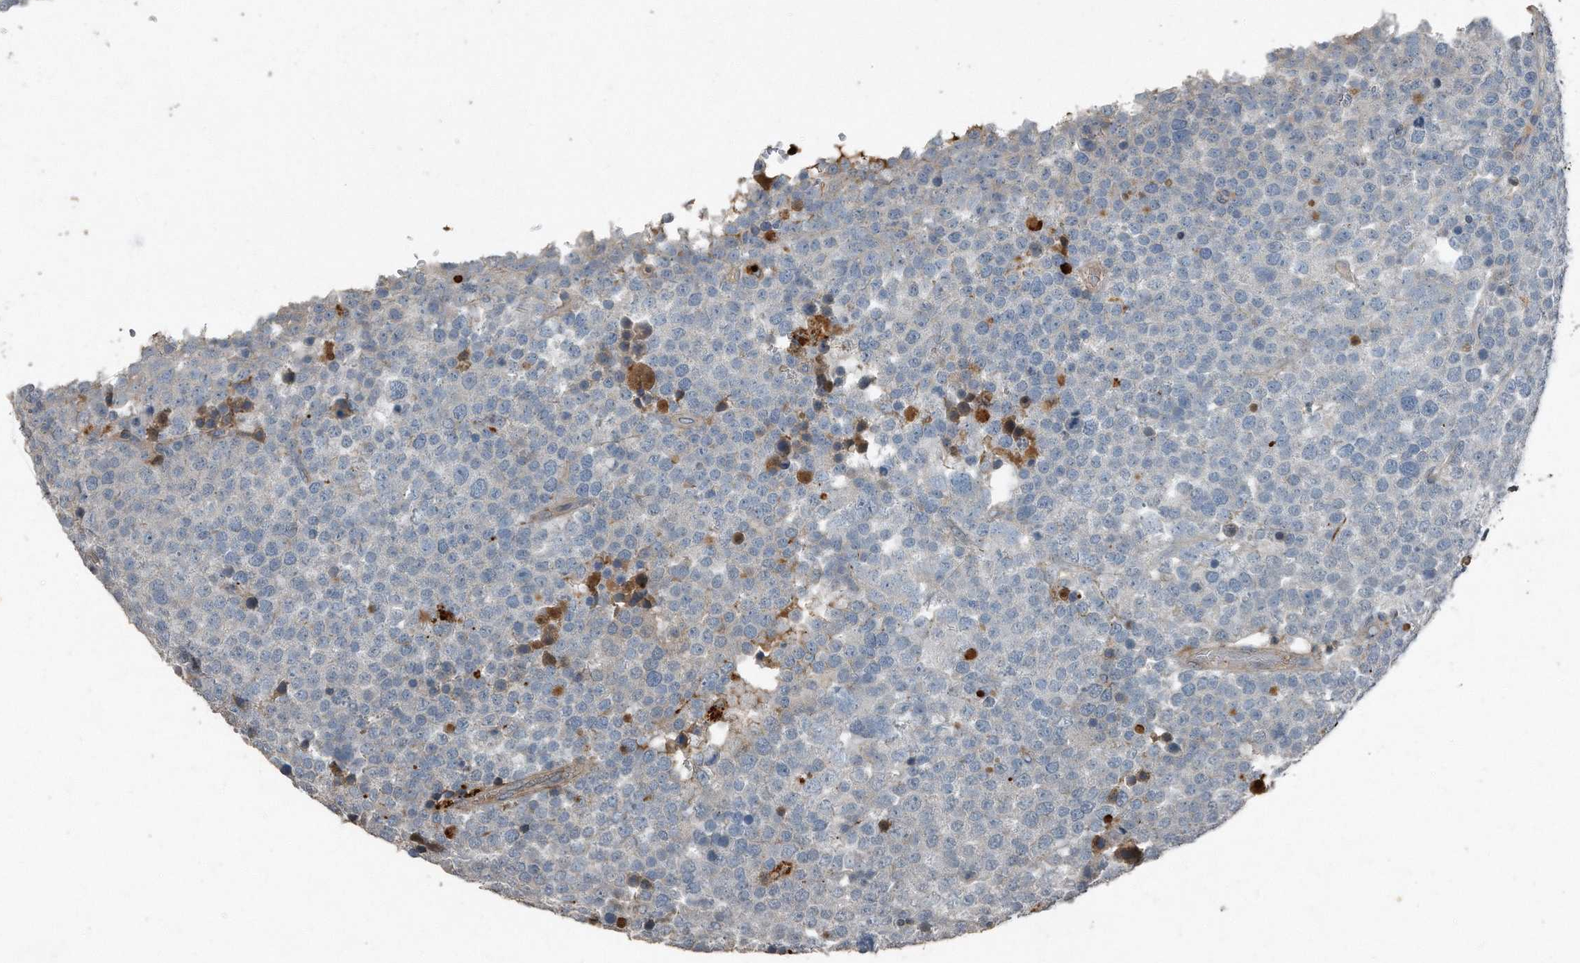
{"staining": {"intensity": "negative", "quantity": "none", "location": "none"}, "tissue": "testis cancer", "cell_type": "Tumor cells", "image_type": "cancer", "snomed": [{"axis": "morphology", "description": "Seminoma, NOS"}, {"axis": "topography", "description": "Testis"}], "caption": "Tumor cells show no significant protein positivity in testis cancer. The staining was performed using DAB (3,3'-diaminobenzidine) to visualize the protein expression in brown, while the nuclei were stained in blue with hematoxylin (Magnification: 20x).", "gene": "C9", "patient": {"sex": "male", "age": 71}}